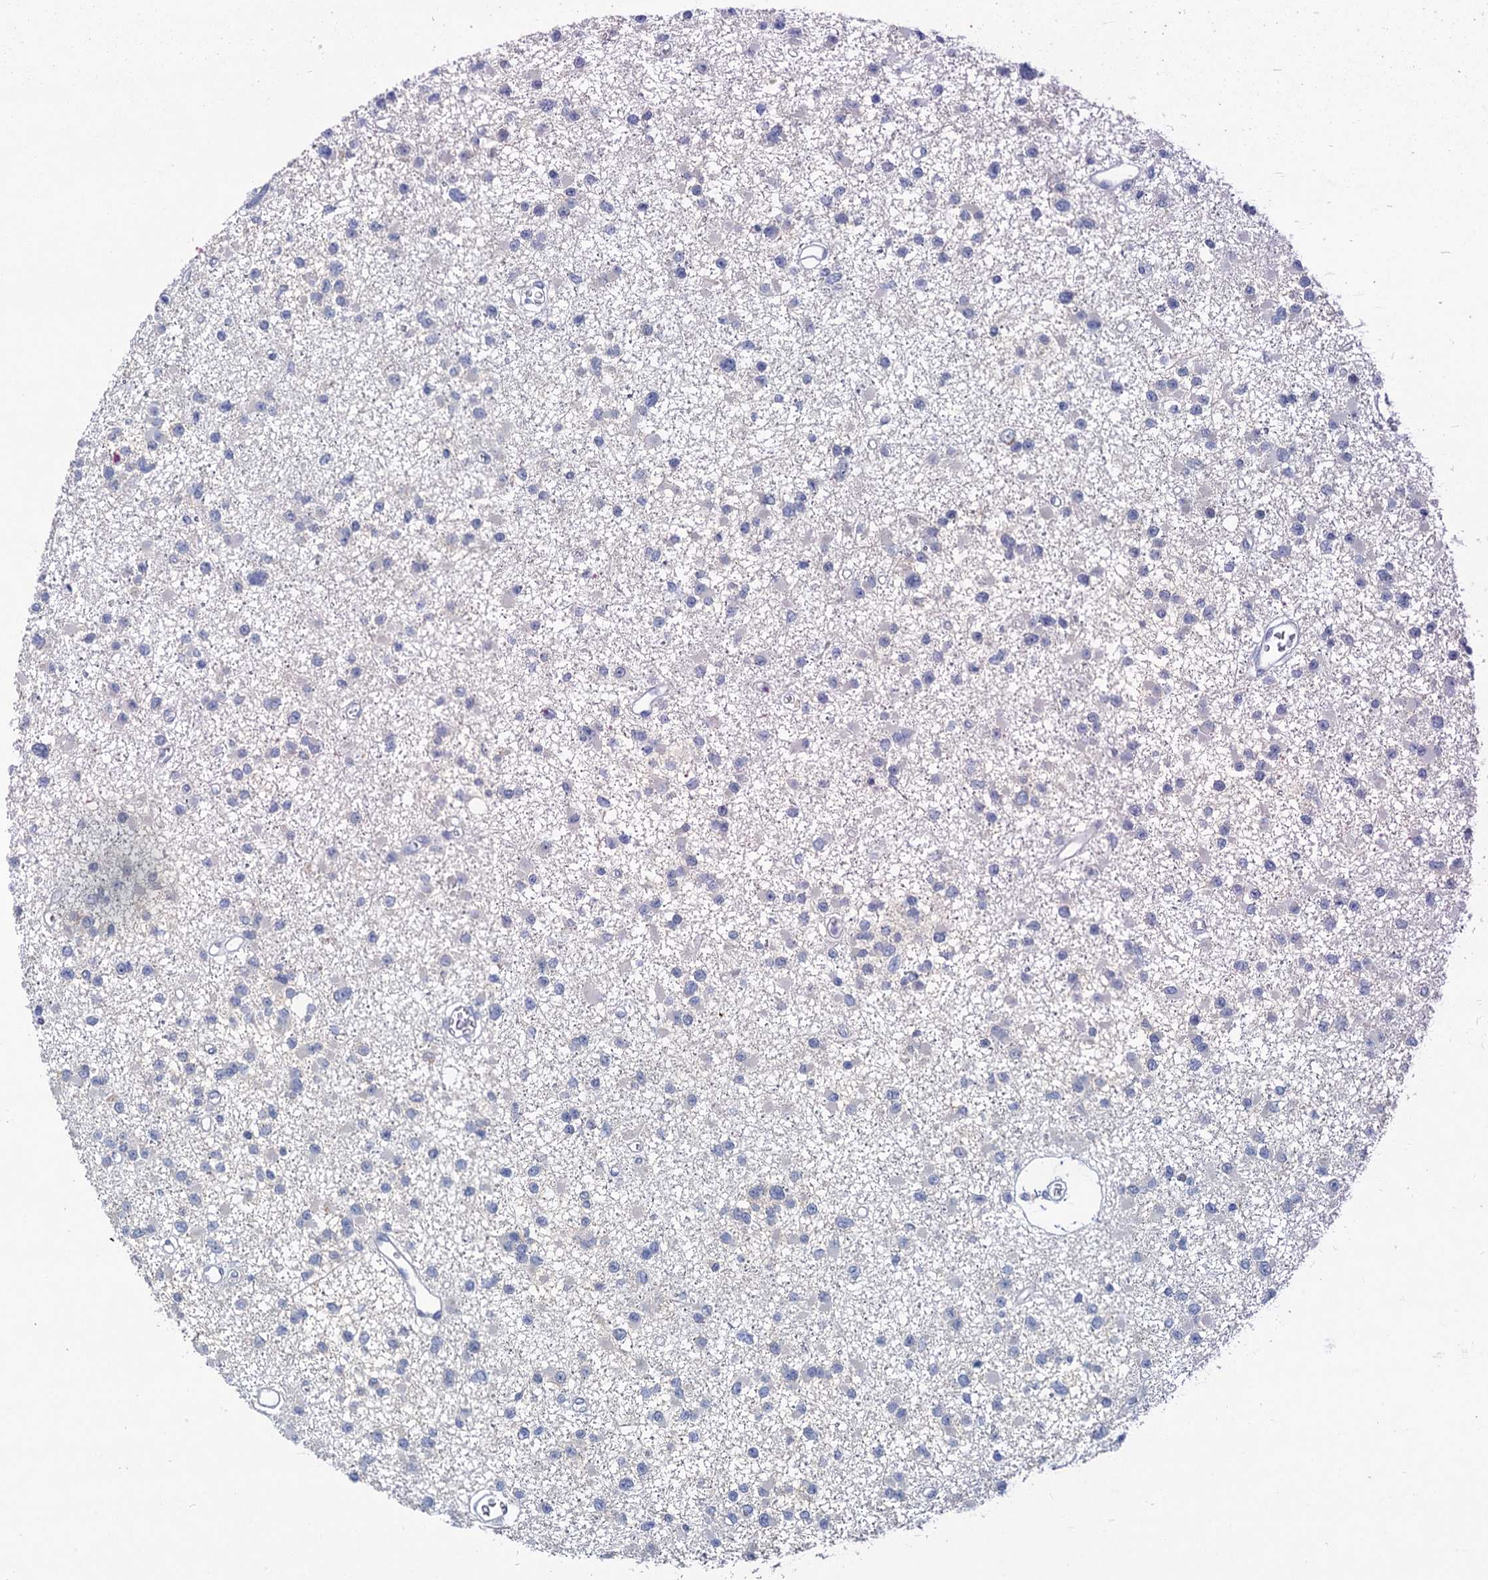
{"staining": {"intensity": "negative", "quantity": "none", "location": "none"}, "tissue": "glioma", "cell_type": "Tumor cells", "image_type": "cancer", "snomed": [{"axis": "morphology", "description": "Glioma, malignant, Low grade"}, {"axis": "topography", "description": "Brain"}], "caption": "Tumor cells are negative for brown protein staining in glioma. Nuclei are stained in blue.", "gene": "ANKRD42", "patient": {"sex": "female", "age": 22}}